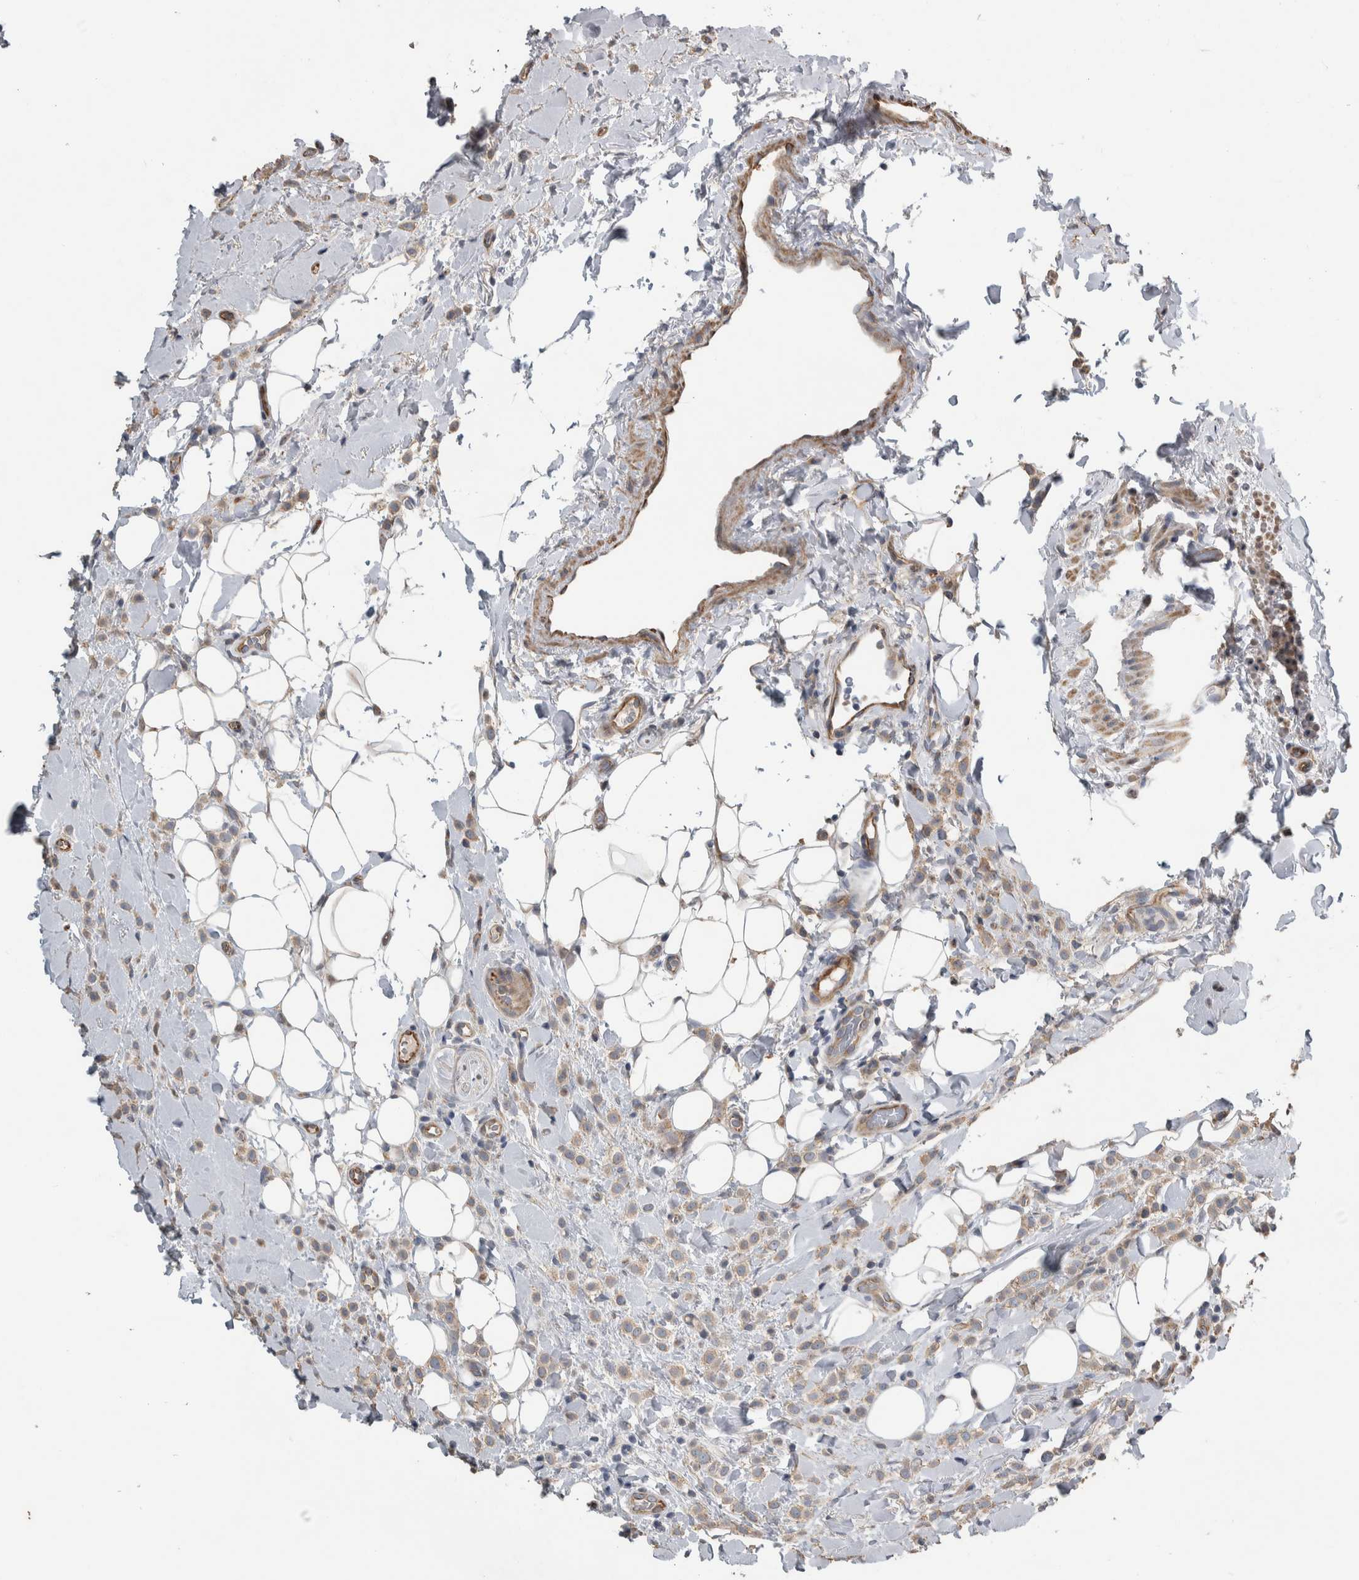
{"staining": {"intensity": "weak", "quantity": ">75%", "location": "cytoplasmic/membranous"}, "tissue": "breast cancer", "cell_type": "Tumor cells", "image_type": "cancer", "snomed": [{"axis": "morphology", "description": "Normal tissue, NOS"}, {"axis": "morphology", "description": "Lobular carcinoma"}, {"axis": "topography", "description": "Breast"}], "caption": "Tumor cells reveal low levels of weak cytoplasmic/membranous positivity in about >75% of cells in human lobular carcinoma (breast).", "gene": "NT5C2", "patient": {"sex": "female", "age": 50}}